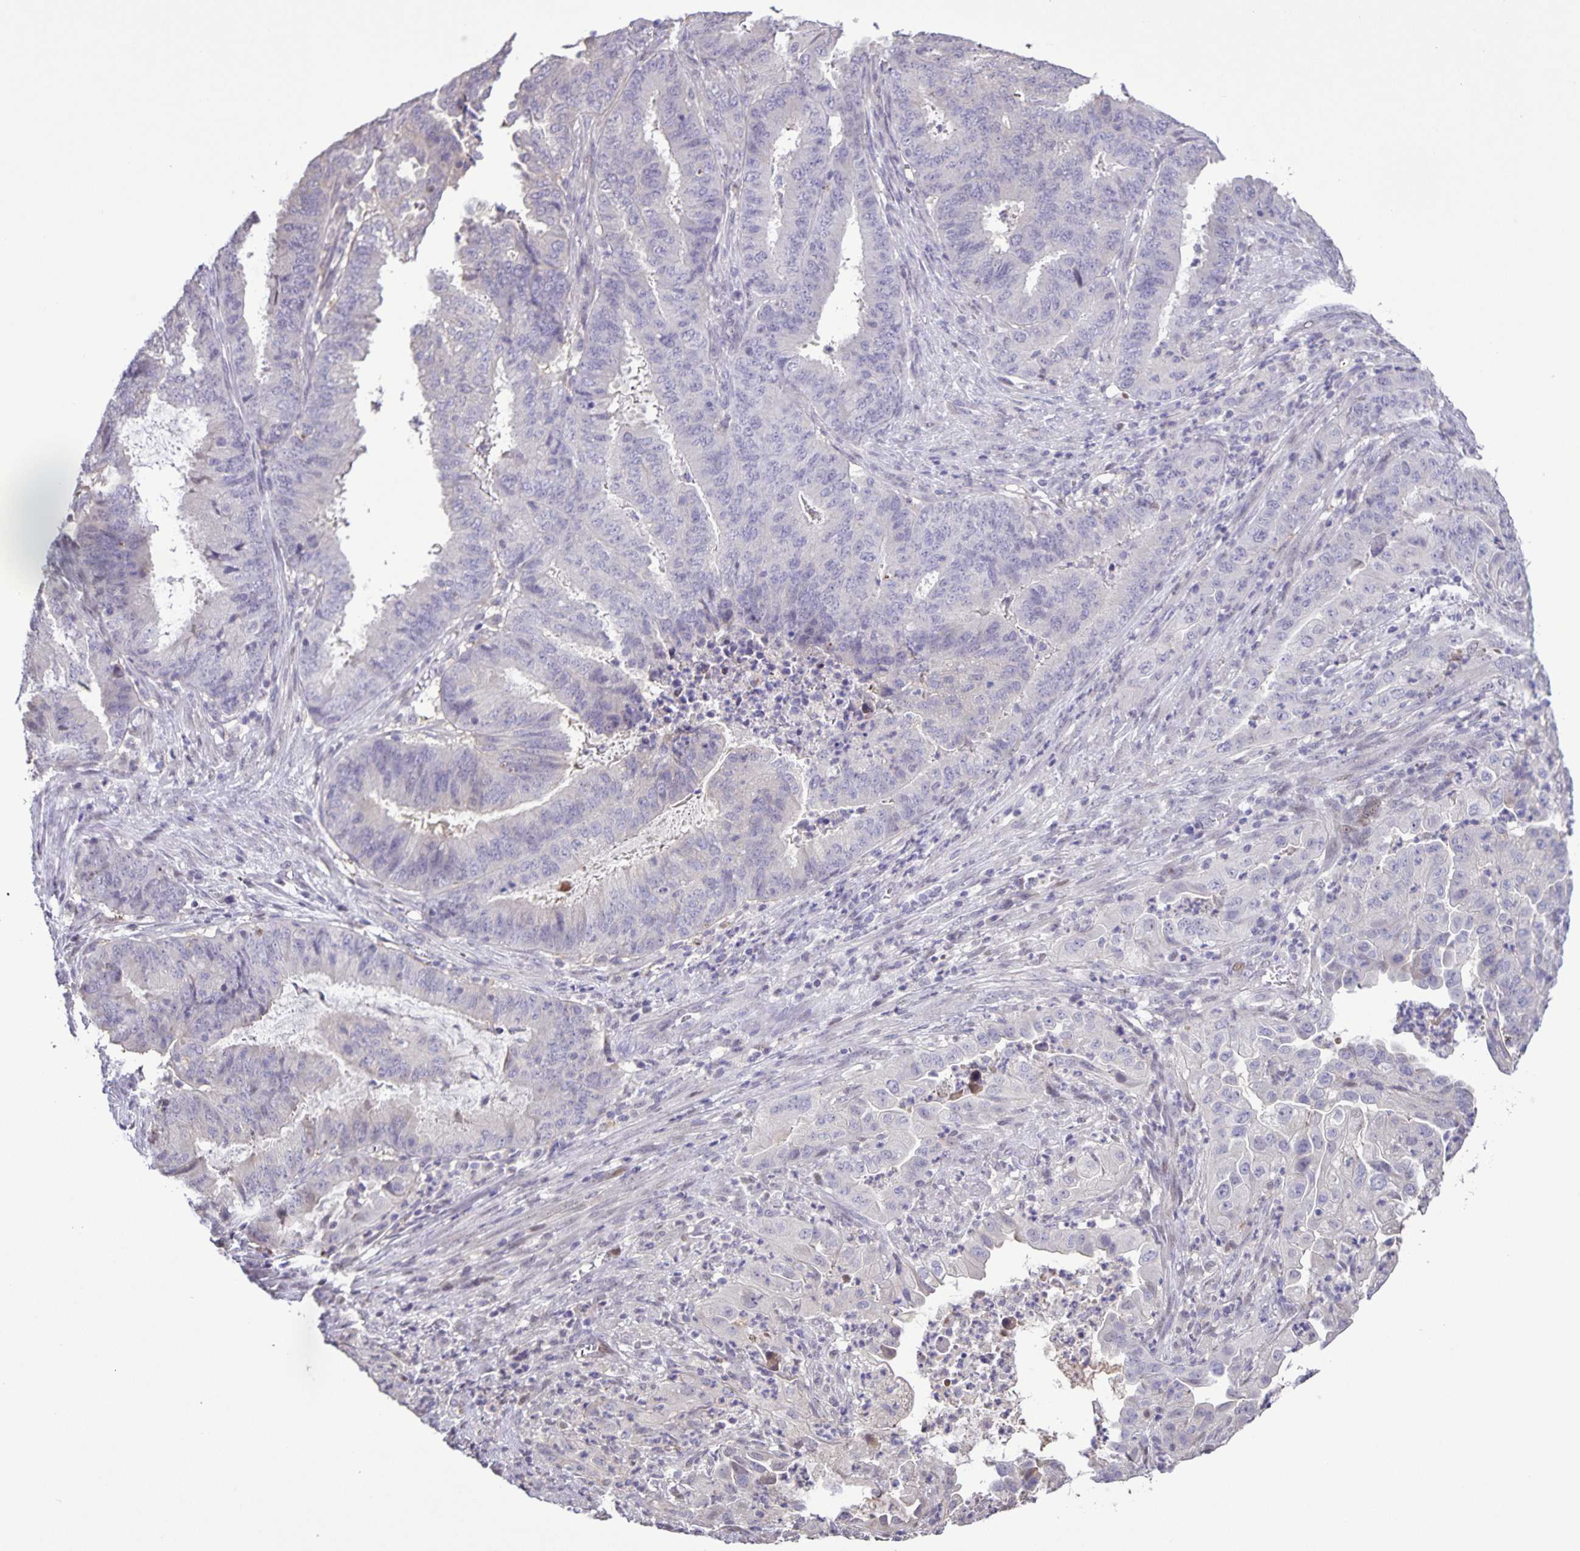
{"staining": {"intensity": "negative", "quantity": "none", "location": "none"}, "tissue": "endometrial cancer", "cell_type": "Tumor cells", "image_type": "cancer", "snomed": [{"axis": "morphology", "description": "Adenocarcinoma, NOS"}, {"axis": "topography", "description": "Endometrium"}], "caption": "High power microscopy image of an immunohistochemistry (IHC) photomicrograph of endometrial cancer (adenocarcinoma), revealing no significant expression in tumor cells. Nuclei are stained in blue.", "gene": "ONECUT2", "patient": {"sex": "female", "age": 51}}